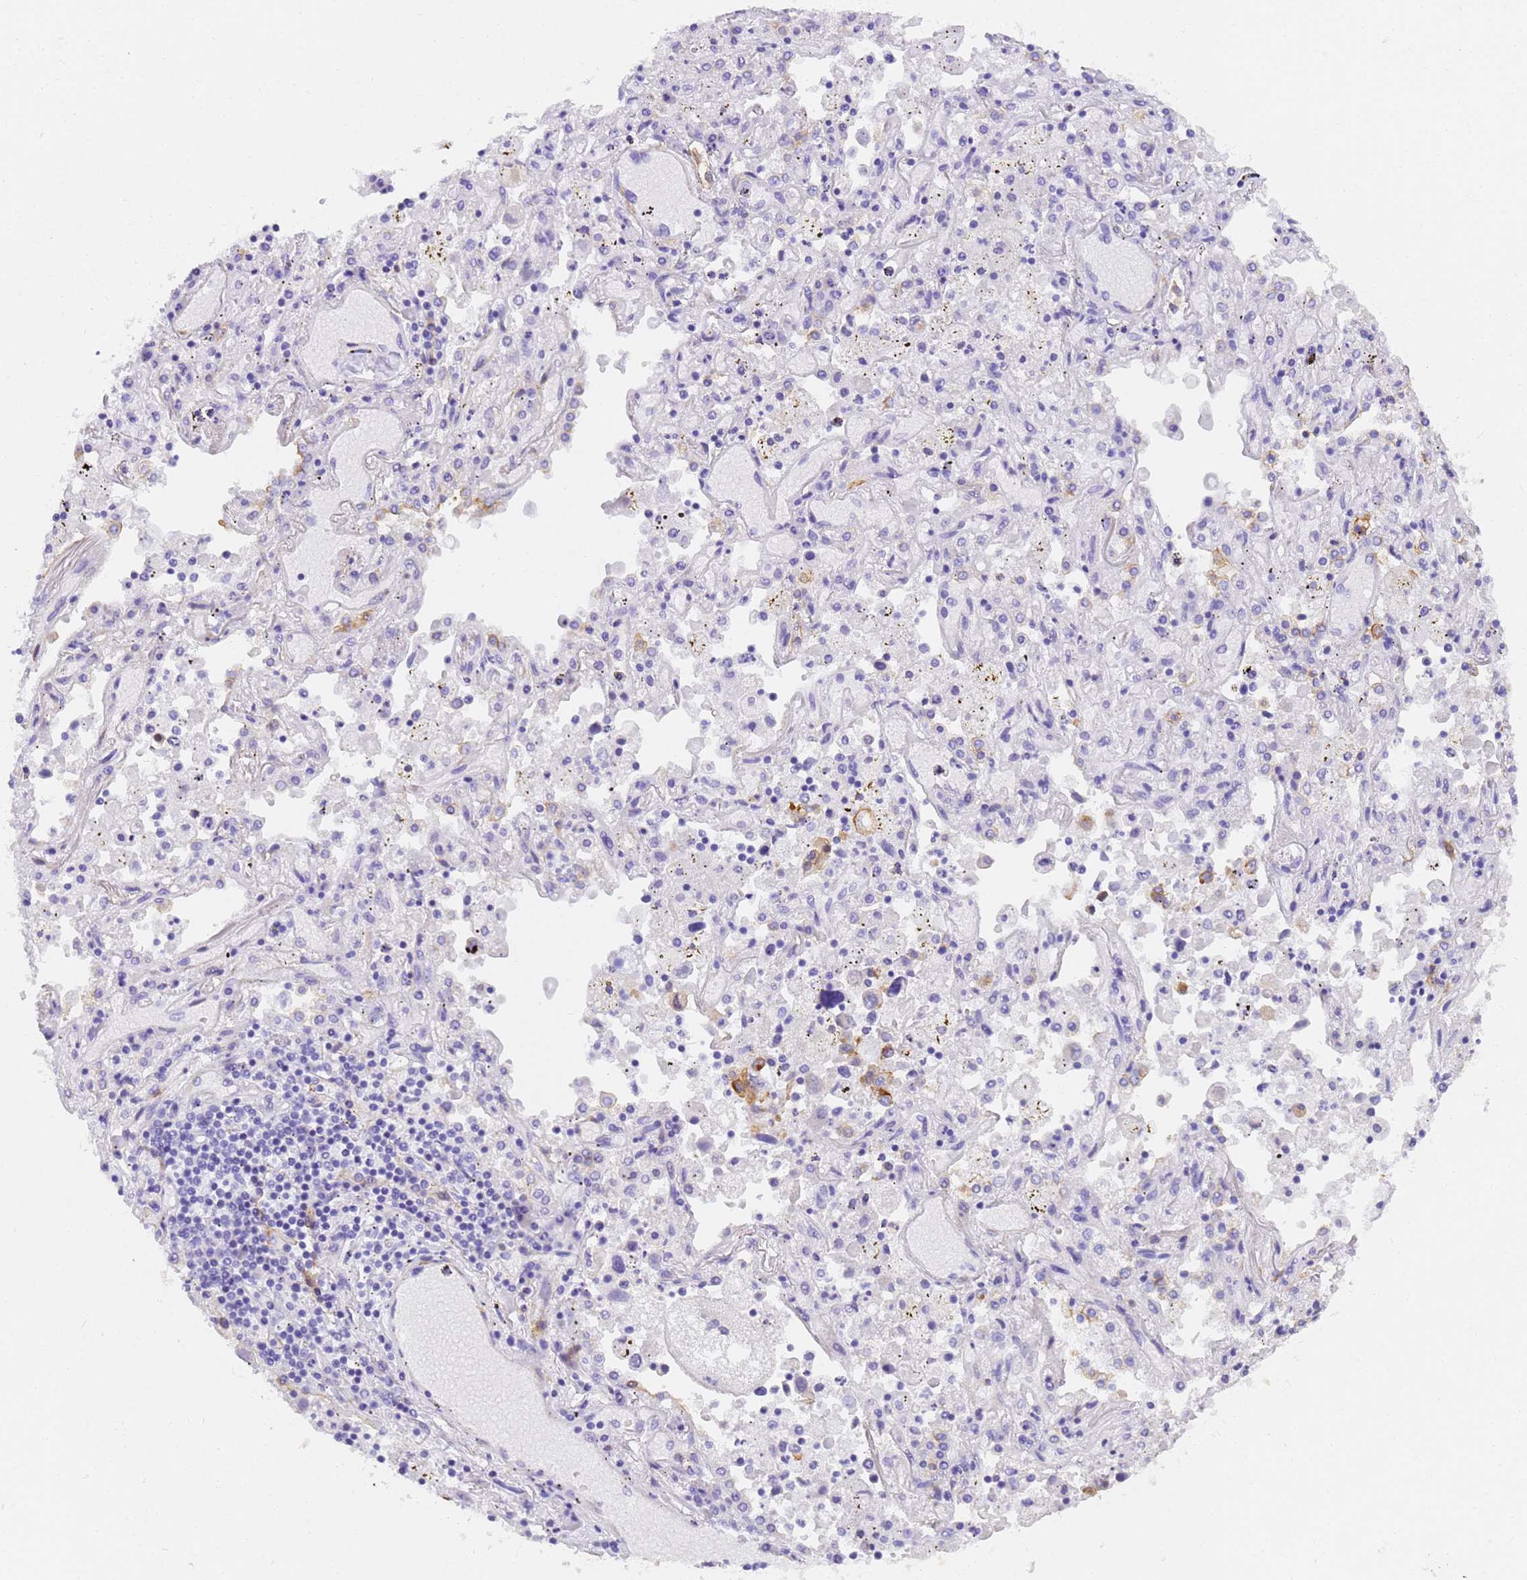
{"staining": {"intensity": "negative", "quantity": "none", "location": "none"}, "tissue": "lung cancer", "cell_type": "Tumor cells", "image_type": "cancer", "snomed": [{"axis": "morphology", "description": "Squamous cell carcinoma, NOS"}, {"axis": "topography", "description": "Lung"}], "caption": "Immunohistochemical staining of human lung cancer exhibits no significant expression in tumor cells.", "gene": "MVB12A", "patient": {"sex": "male", "age": 65}}